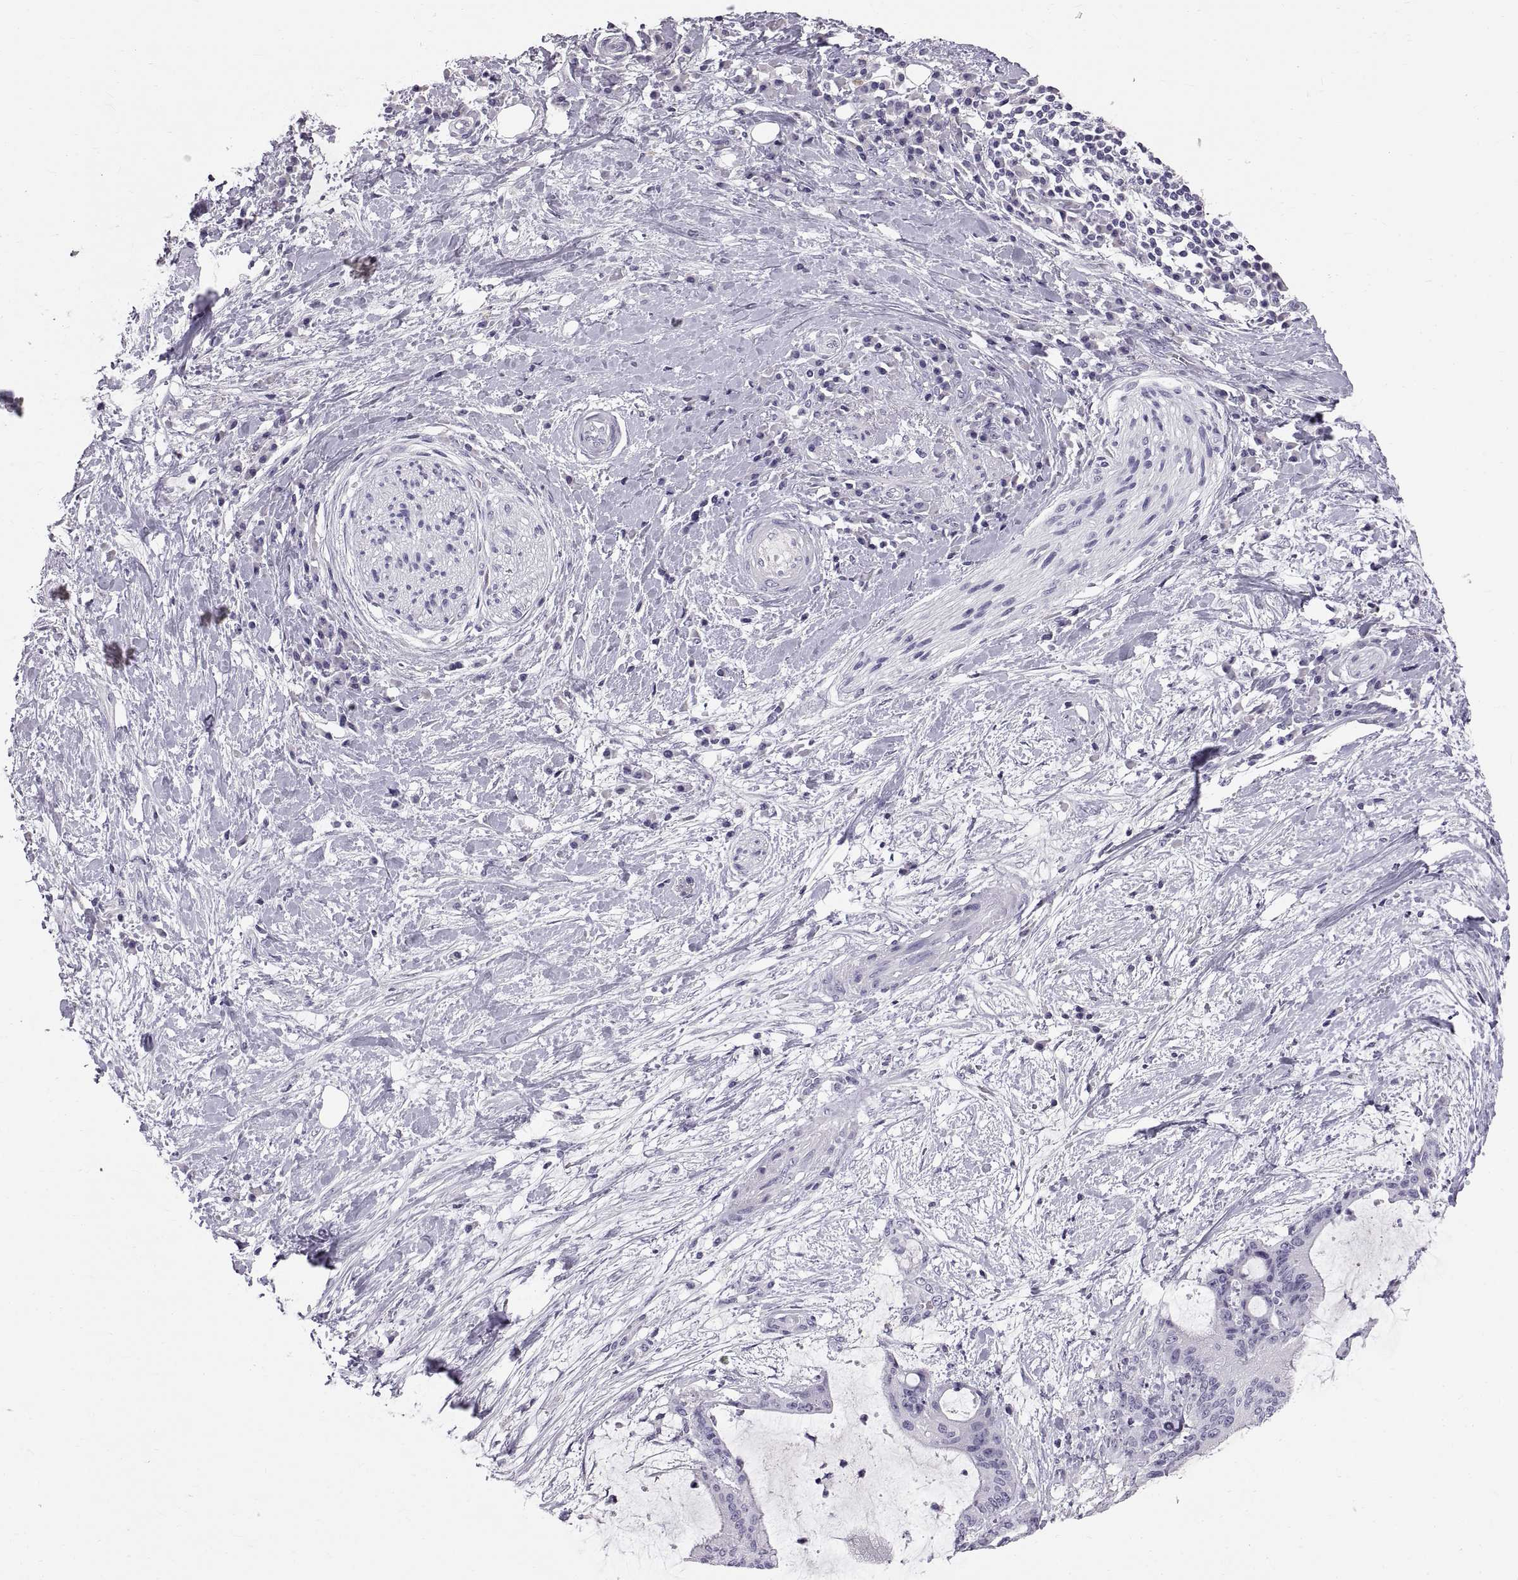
{"staining": {"intensity": "negative", "quantity": "none", "location": "none"}, "tissue": "liver cancer", "cell_type": "Tumor cells", "image_type": "cancer", "snomed": [{"axis": "morphology", "description": "Cholangiocarcinoma"}, {"axis": "topography", "description": "Liver"}], "caption": "Human cholangiocarcinoma (liver) stained for a protein using IHC demonstrates no positivity in tumor cells.", "gene": "WFDC8", "patient": {"sex": "female", "age": 73}}